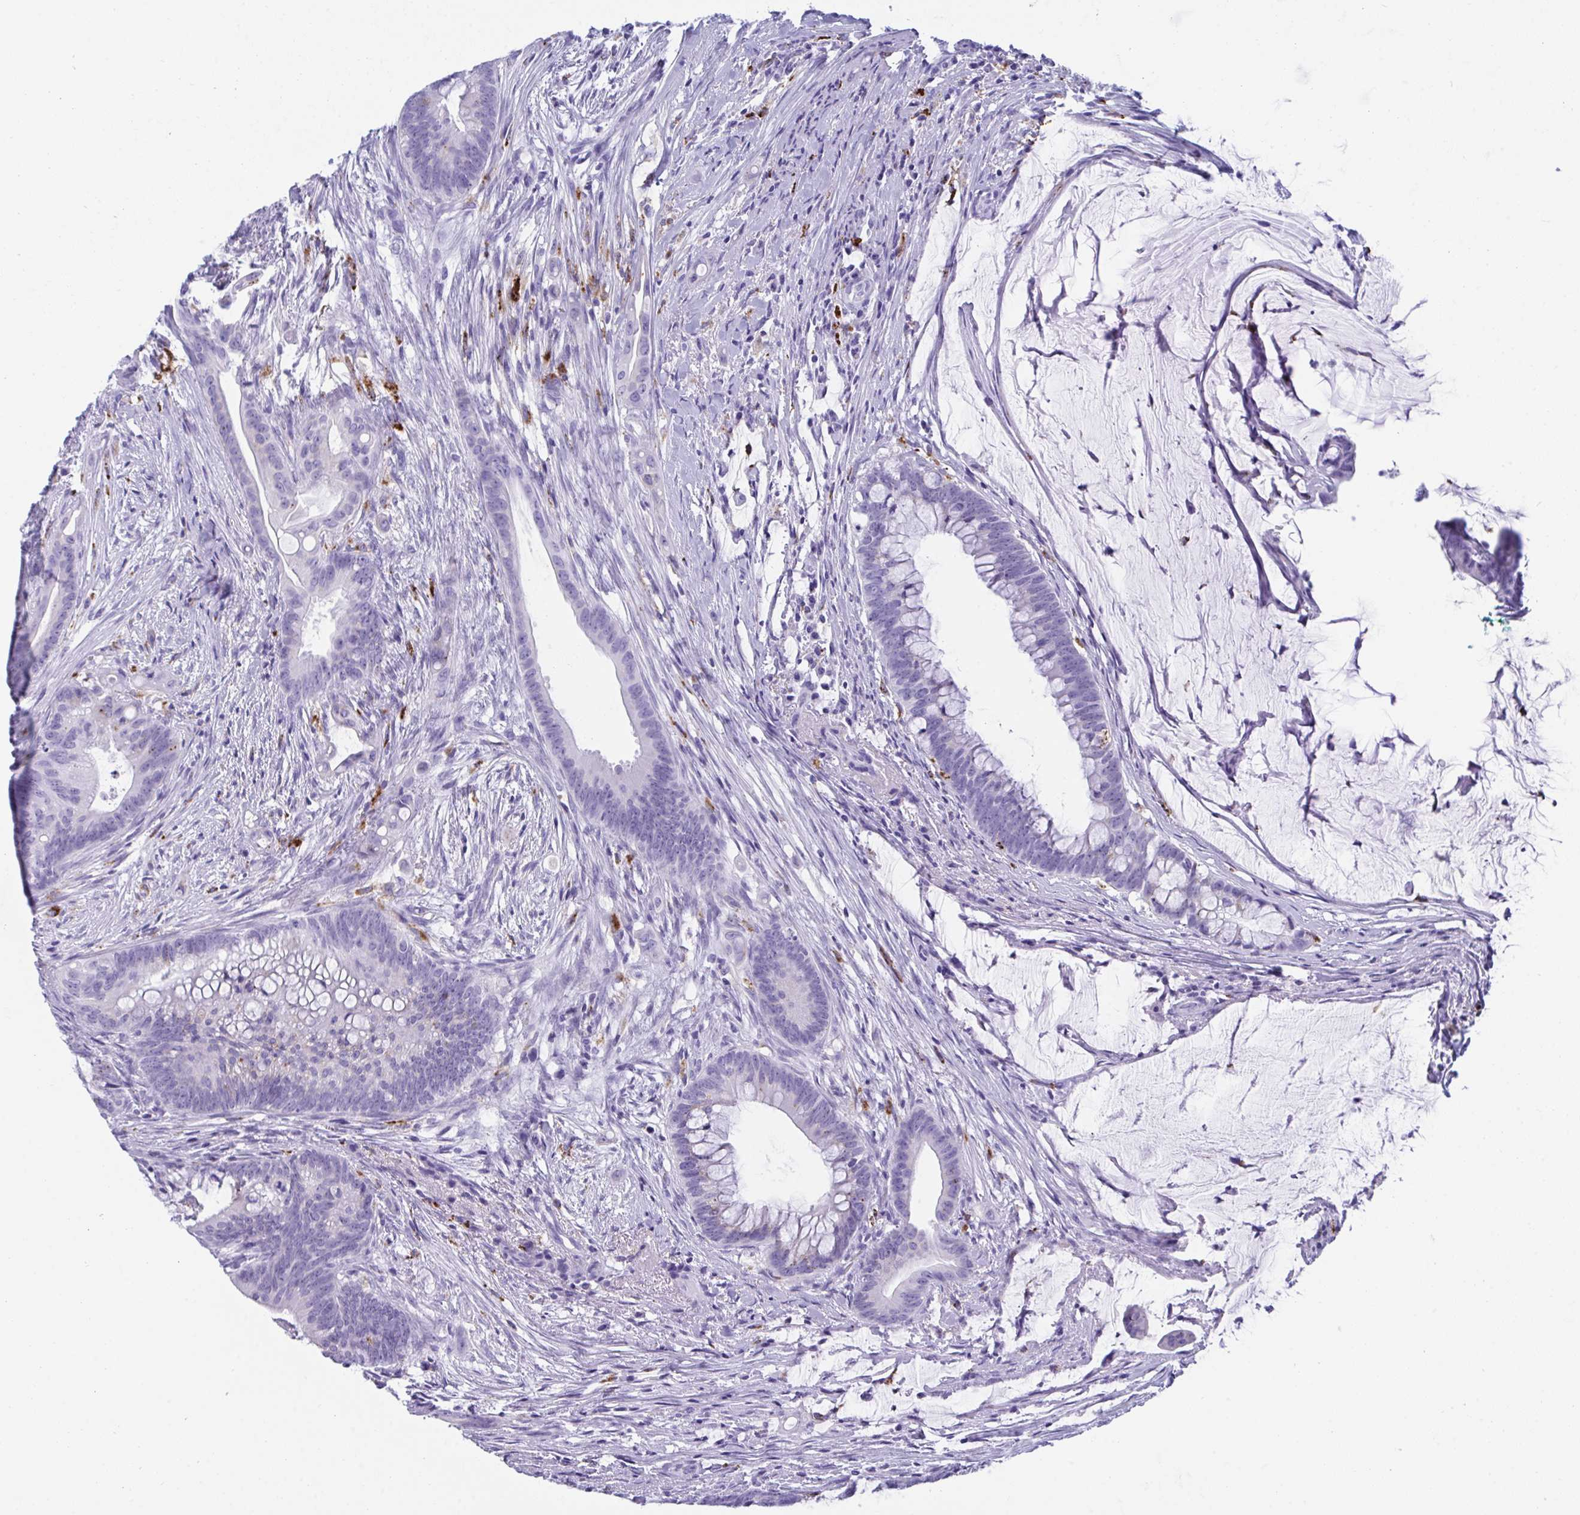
{"staining": {"intensity": "negative", "quantity": "none", "location": "none"}, "tissue": "colorectal cancer", "cell_type": "Tumor cells", "image_type": "cancer", "snomed": [{"axis": "morphology", "description": "Adenocarcinoma, NOS"}, {"axis": "topography", "description": "Colon"}], "caption": "The immunohistochemistry photomicrograph has no significant expression in tumor cells of colorectal cancer tissue.", "gene": "CPVL", "patient": {"sex": "male", "age": 62}}